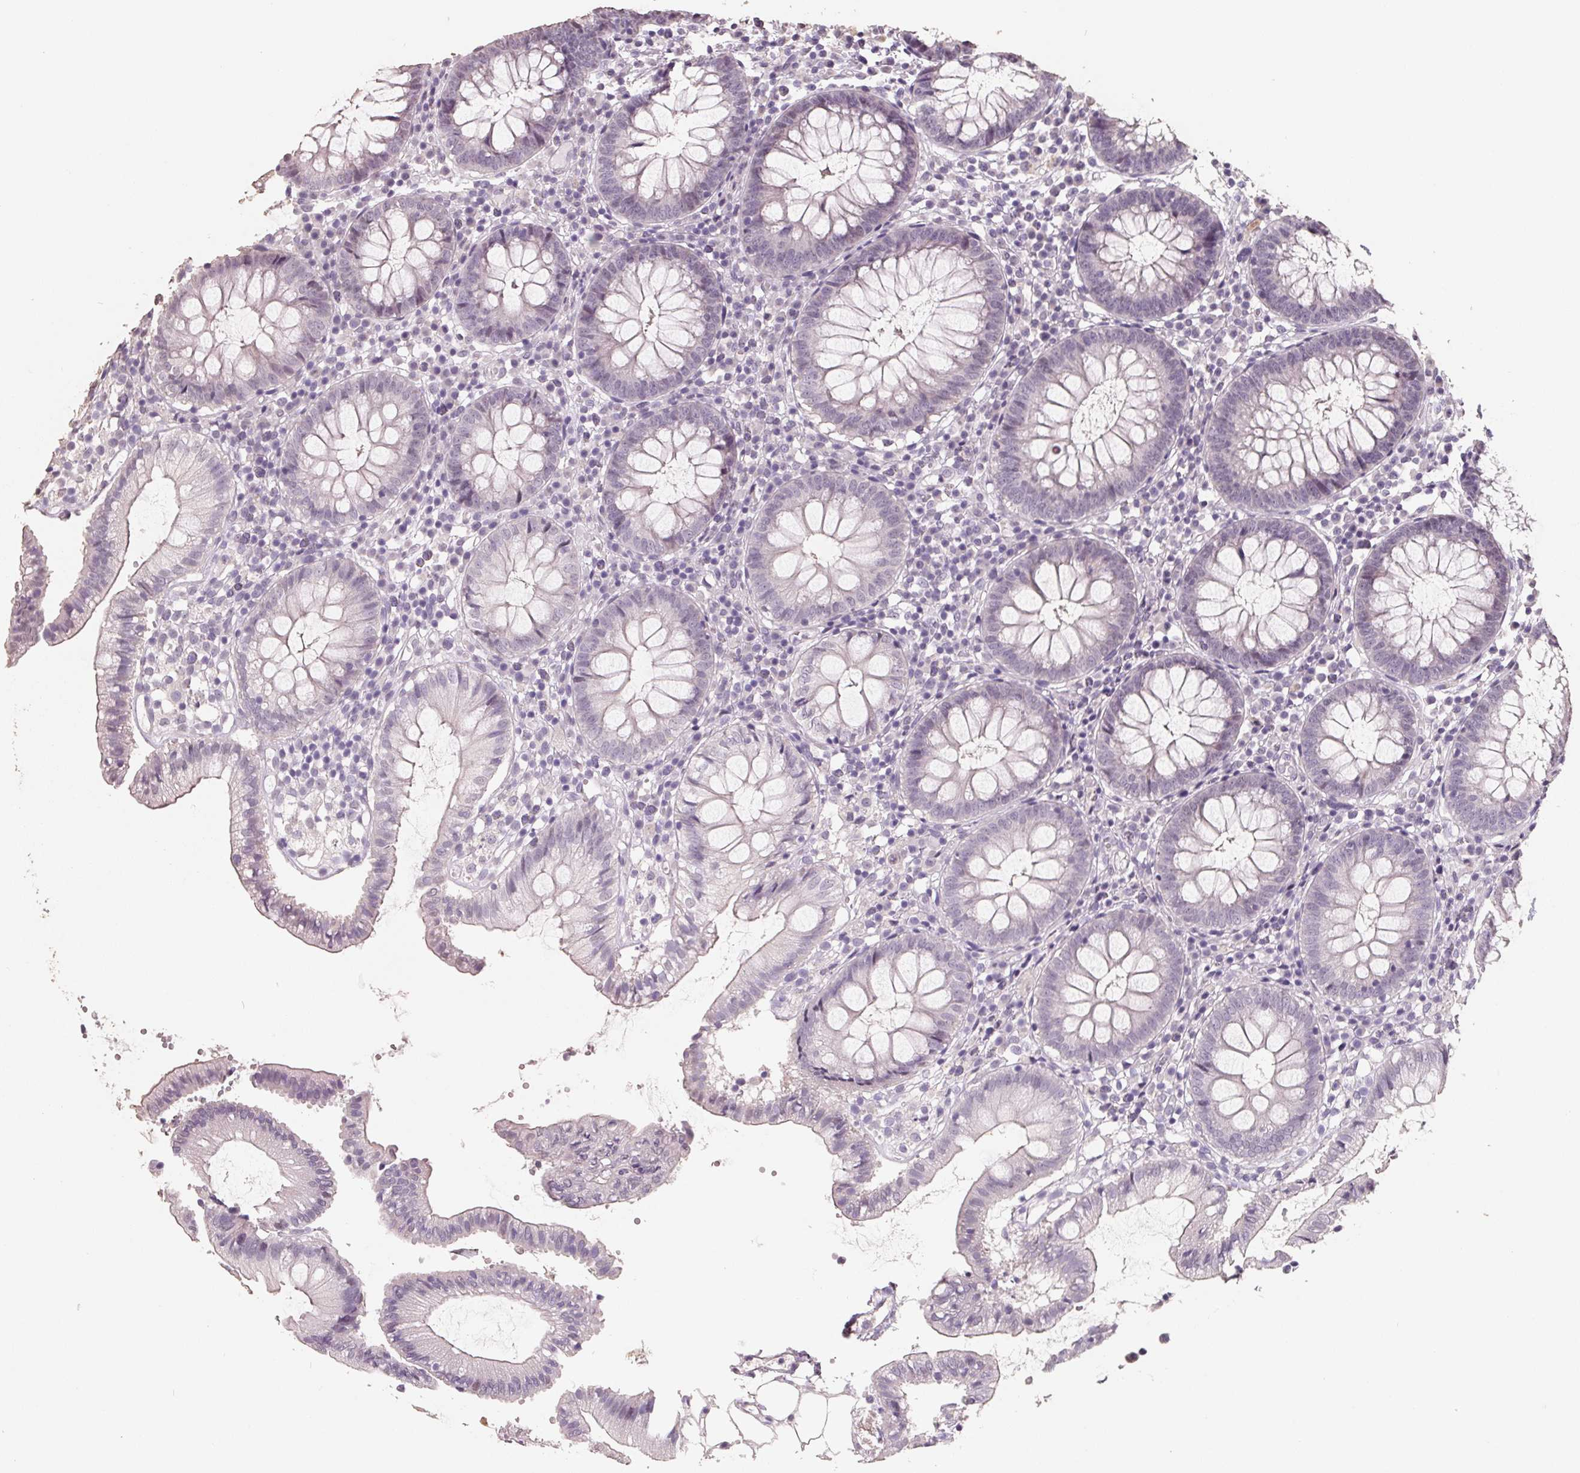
{"staining": {"intensity": "weak", "quantity": "<25%", "location": "nuclear"}, "tissue": "colon", "cell_type": "Endothelial cells", "image_type": "normal", "snomed": [{"axis": "morphology", "description": "Normal tissue, NOS"}, {"axis": "morphology", "description": "Adenocarcinoma, NOS"}, {"axis": "topography", "description": "Colon"}], "caption": "DAB immunohistochemical staining of benign human colon shows no significant expression in endothelial cells. The staining was performed using DAB to visualize the protein expression in brown, while the nuclei were stained in blue with hematoxylin (Magnification: 20x).", "gene": "FTCD", "patient": {"sex": "male", "age": 83}}